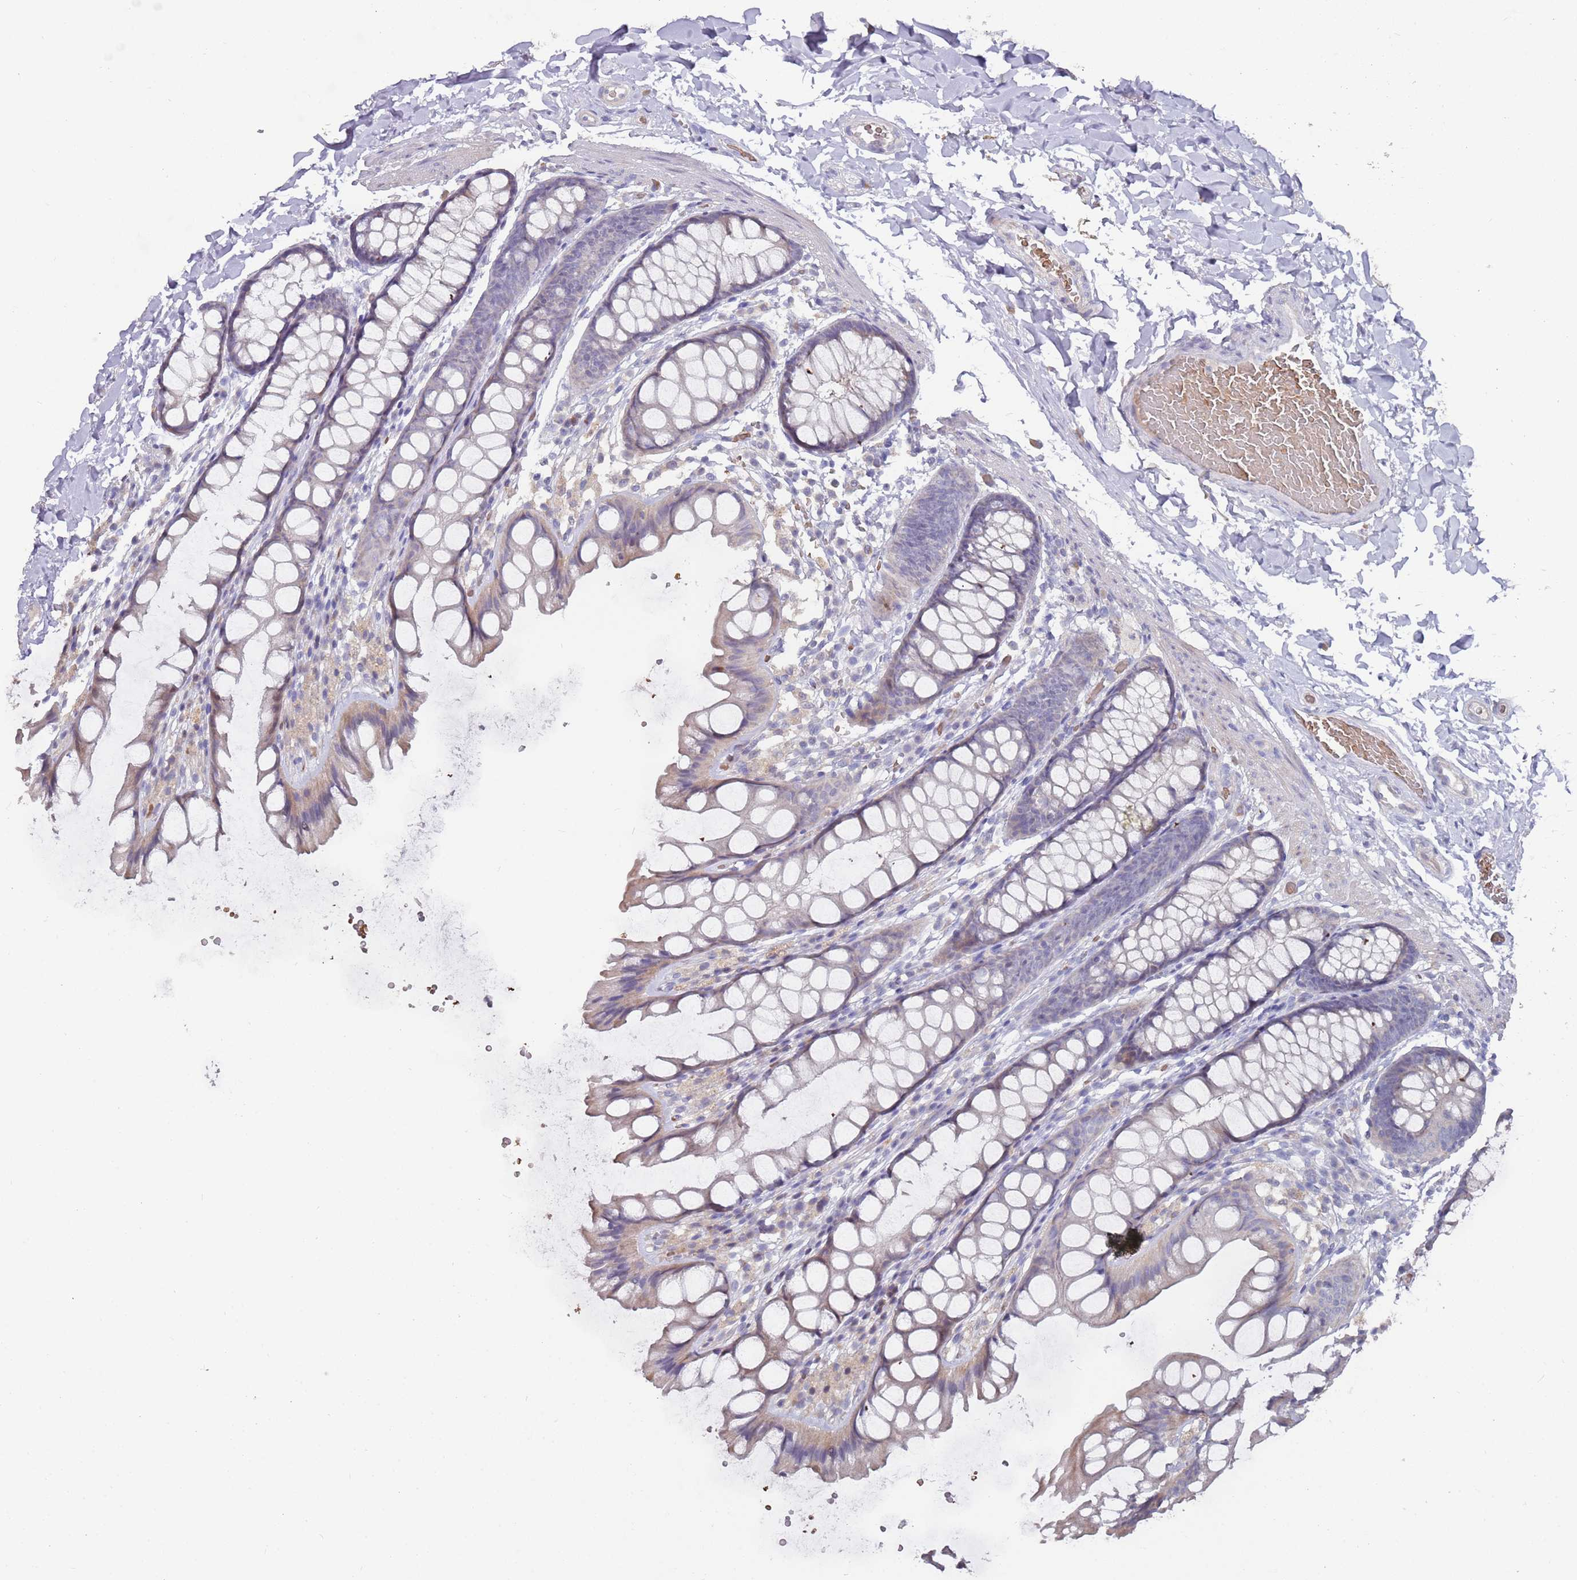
{"staining": {"intensity": "negative", "quantity": "none", "location": "none"}, "tissue": "colon", "cell_type": "Endothelial cells", "image_type": "normal", "snomed": [{"axis": "morphology", "description": "Normal tissue, NOS"}, {"axis": "topography", "description": "Colon"}], "caption": "This is an immunohistochemistry (IHC) photomicrograph of benign human colon. There is no staining in endothelial cells.", "gene": "LACC1", "patient": {"sex": "male", "age": 47}}